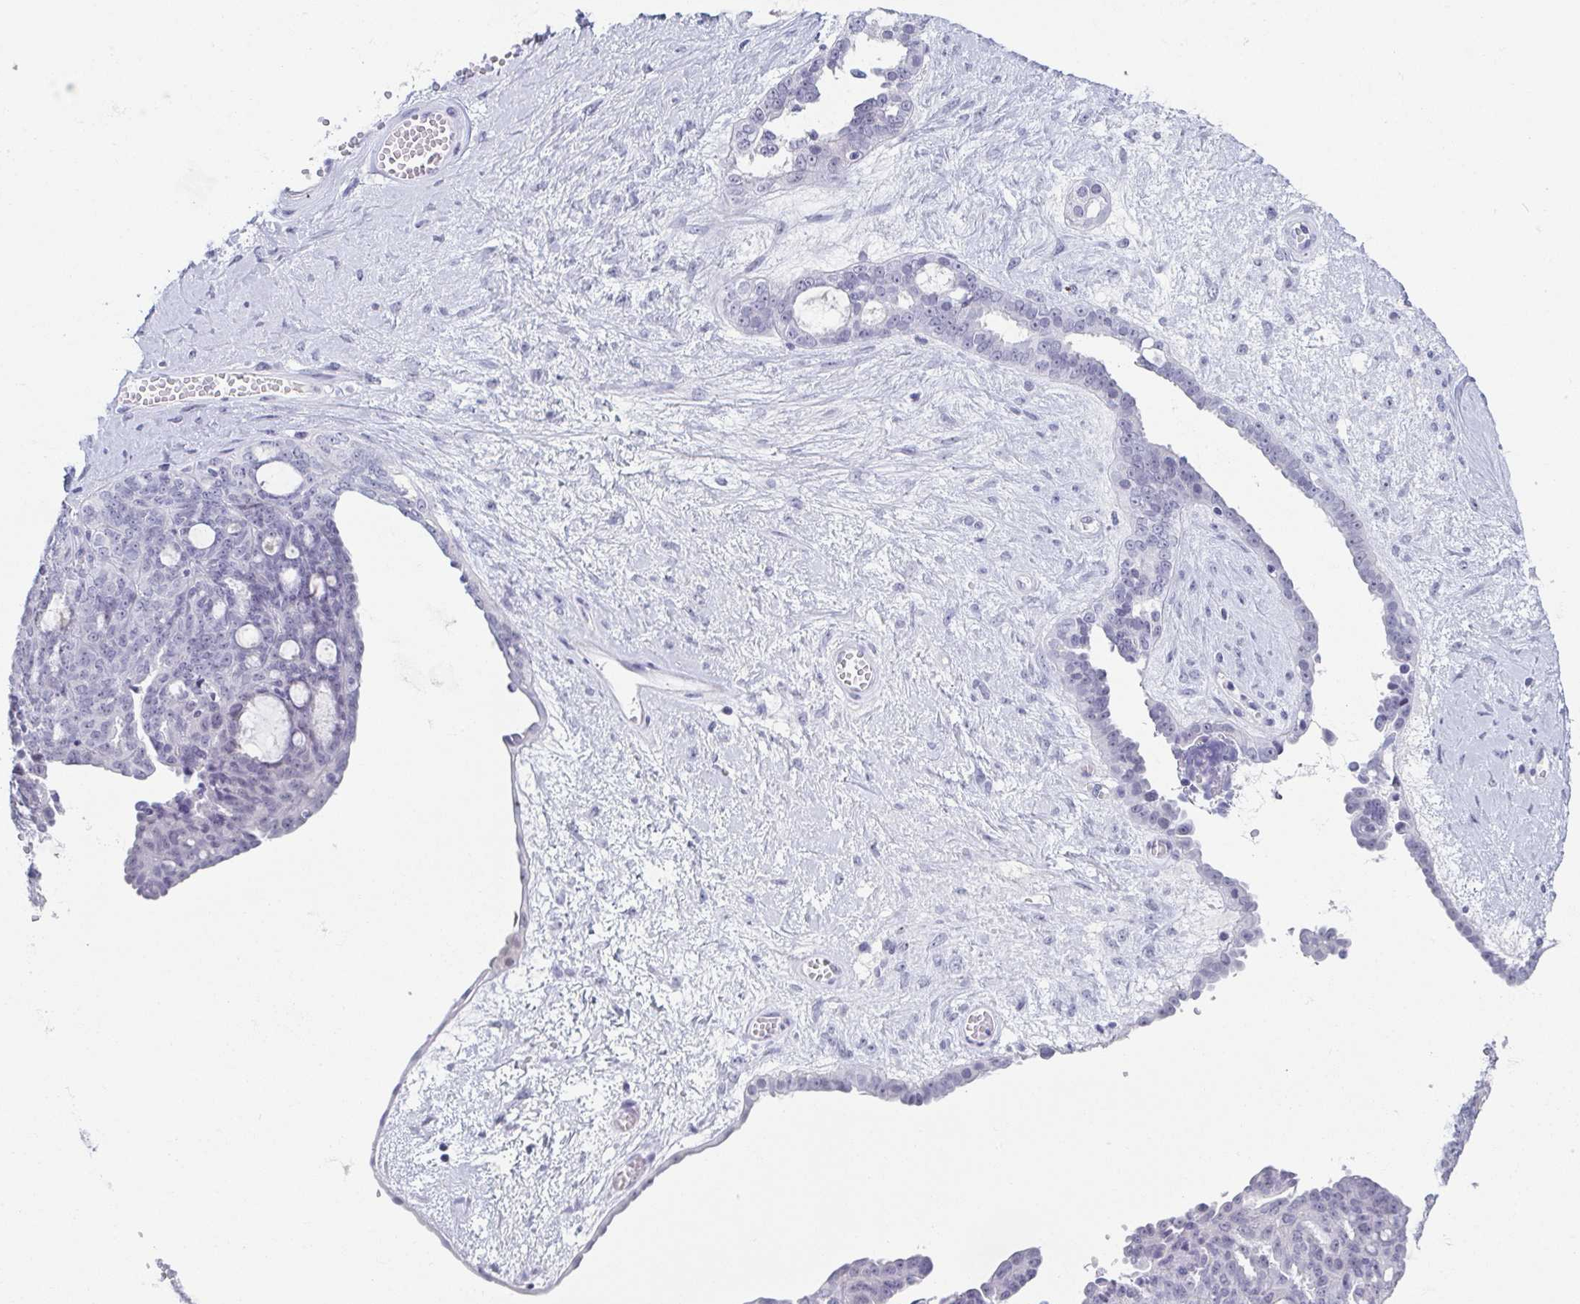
{"staining": {"intensity": "negative", "quantity": "none", "location": "none"}, "tissue": "ovarian cancer", "cell_type": "Tumor cells", "image_type": "cancer", "snomed": [{"axis": "morphology", "description": "Cystadenocarcinoma, serous, NOS"}, {"axis": "topography", "description": "Ovary"}], "caption": "This is an IHC photomicrograph of human ovarian serous cystadenocarcinoma. There is no positivity in tumor cells.", "gene": "REG4", "patient": {"sex": "female", "age": 71}}